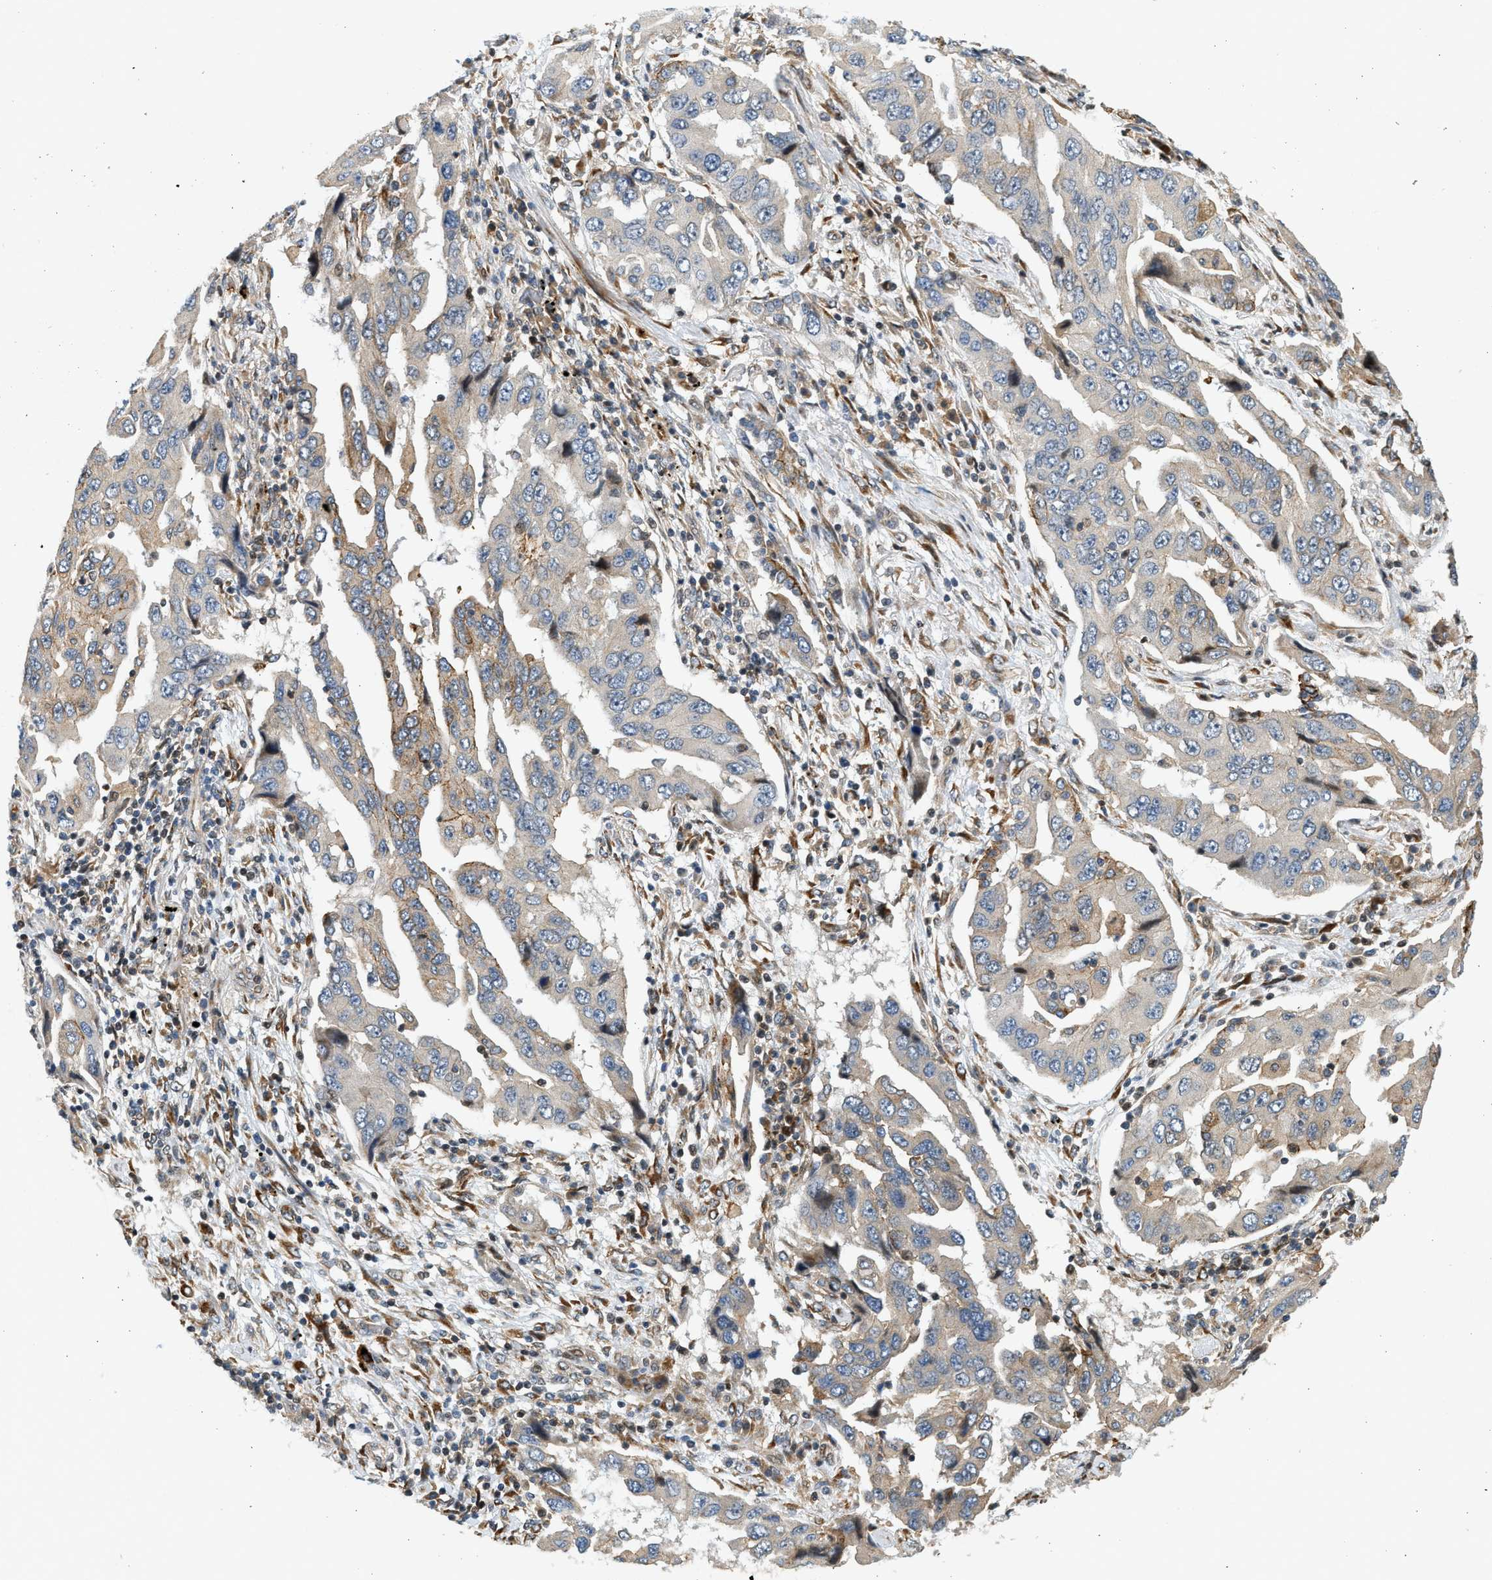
{"staining": {"intensity": "moderate", "quantity": "25%-75%", "location": "cytoplasmic/membranous"}, "tissue": "lung cancer", "cell_type": "Tumor cells", "image_type": "cancer", "snomed": [{"axis": "morphology", "description": "Adenocarcinoma, NOS"}, {"axis": "topography", "description": "Lung"}], "caption": "A histopathology image of lung cancer (adenocarcinoma) stained for a protein demonstrates moderate cytoplasmic/membranous brown staining in tumor cells.", "gene": "NRSN2", "patient": {"sex": "female", "age": 65}}